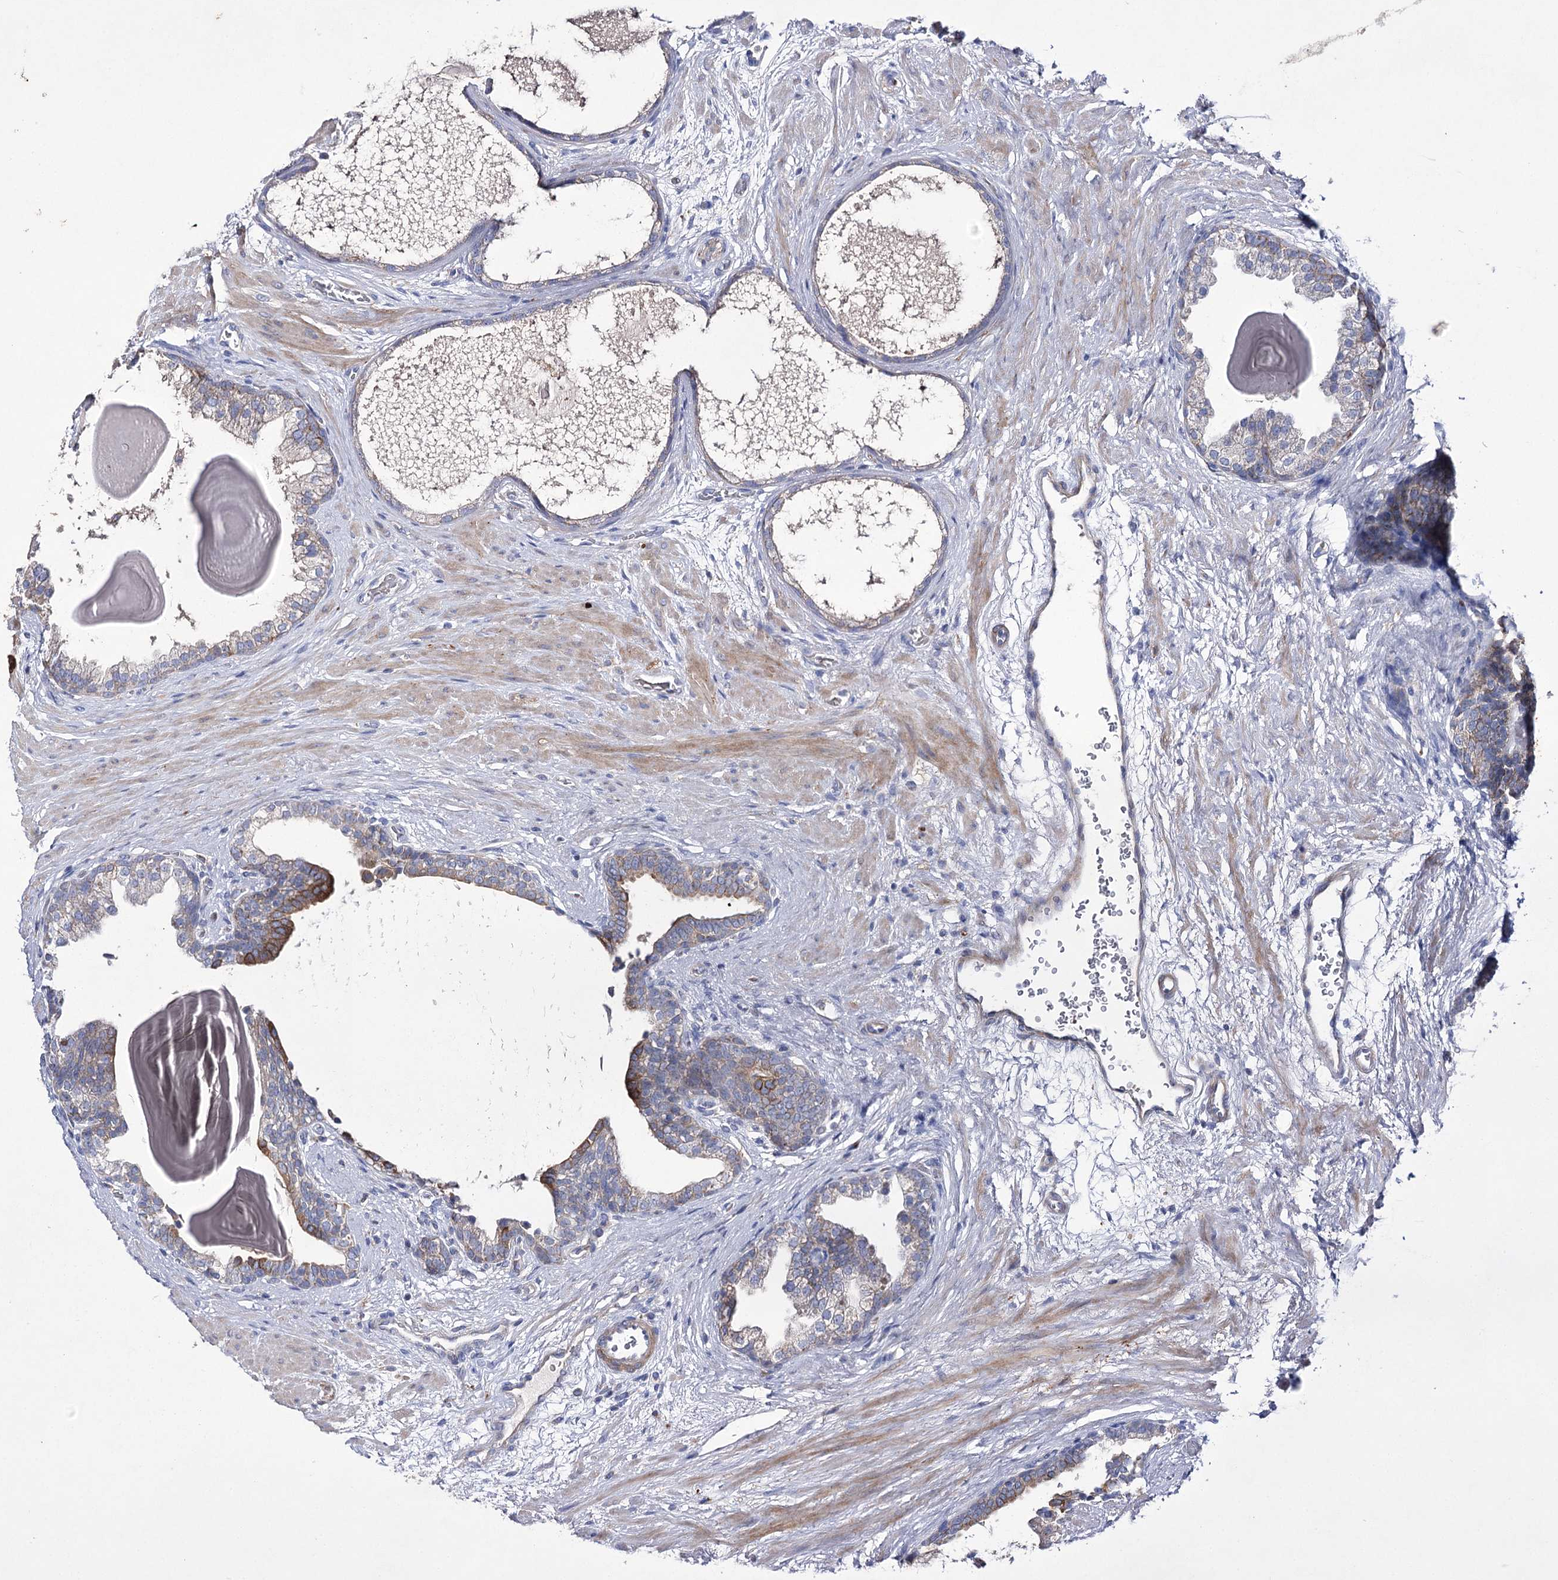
{"staining": {"intensity": "moderate", "quantity": "25%-75%", "location": "cytoplasmic/membranous"}, "tissue": "prostate", "cell_type": "Glandular cells", "image_type": "normal", "snomed": [{"axis": "morphology", "description": "Normal tissue, NOS"}, {"axis": "topography", "description": "Prostate"}], "caption": "Glandular cells demonstrate medium levels of moderate cytoplasmic/membranous expression in approximately 25%-75% of cells in benign prostate.", "gene": "COX15", "patient": {"sex": "male", "age": 48}}